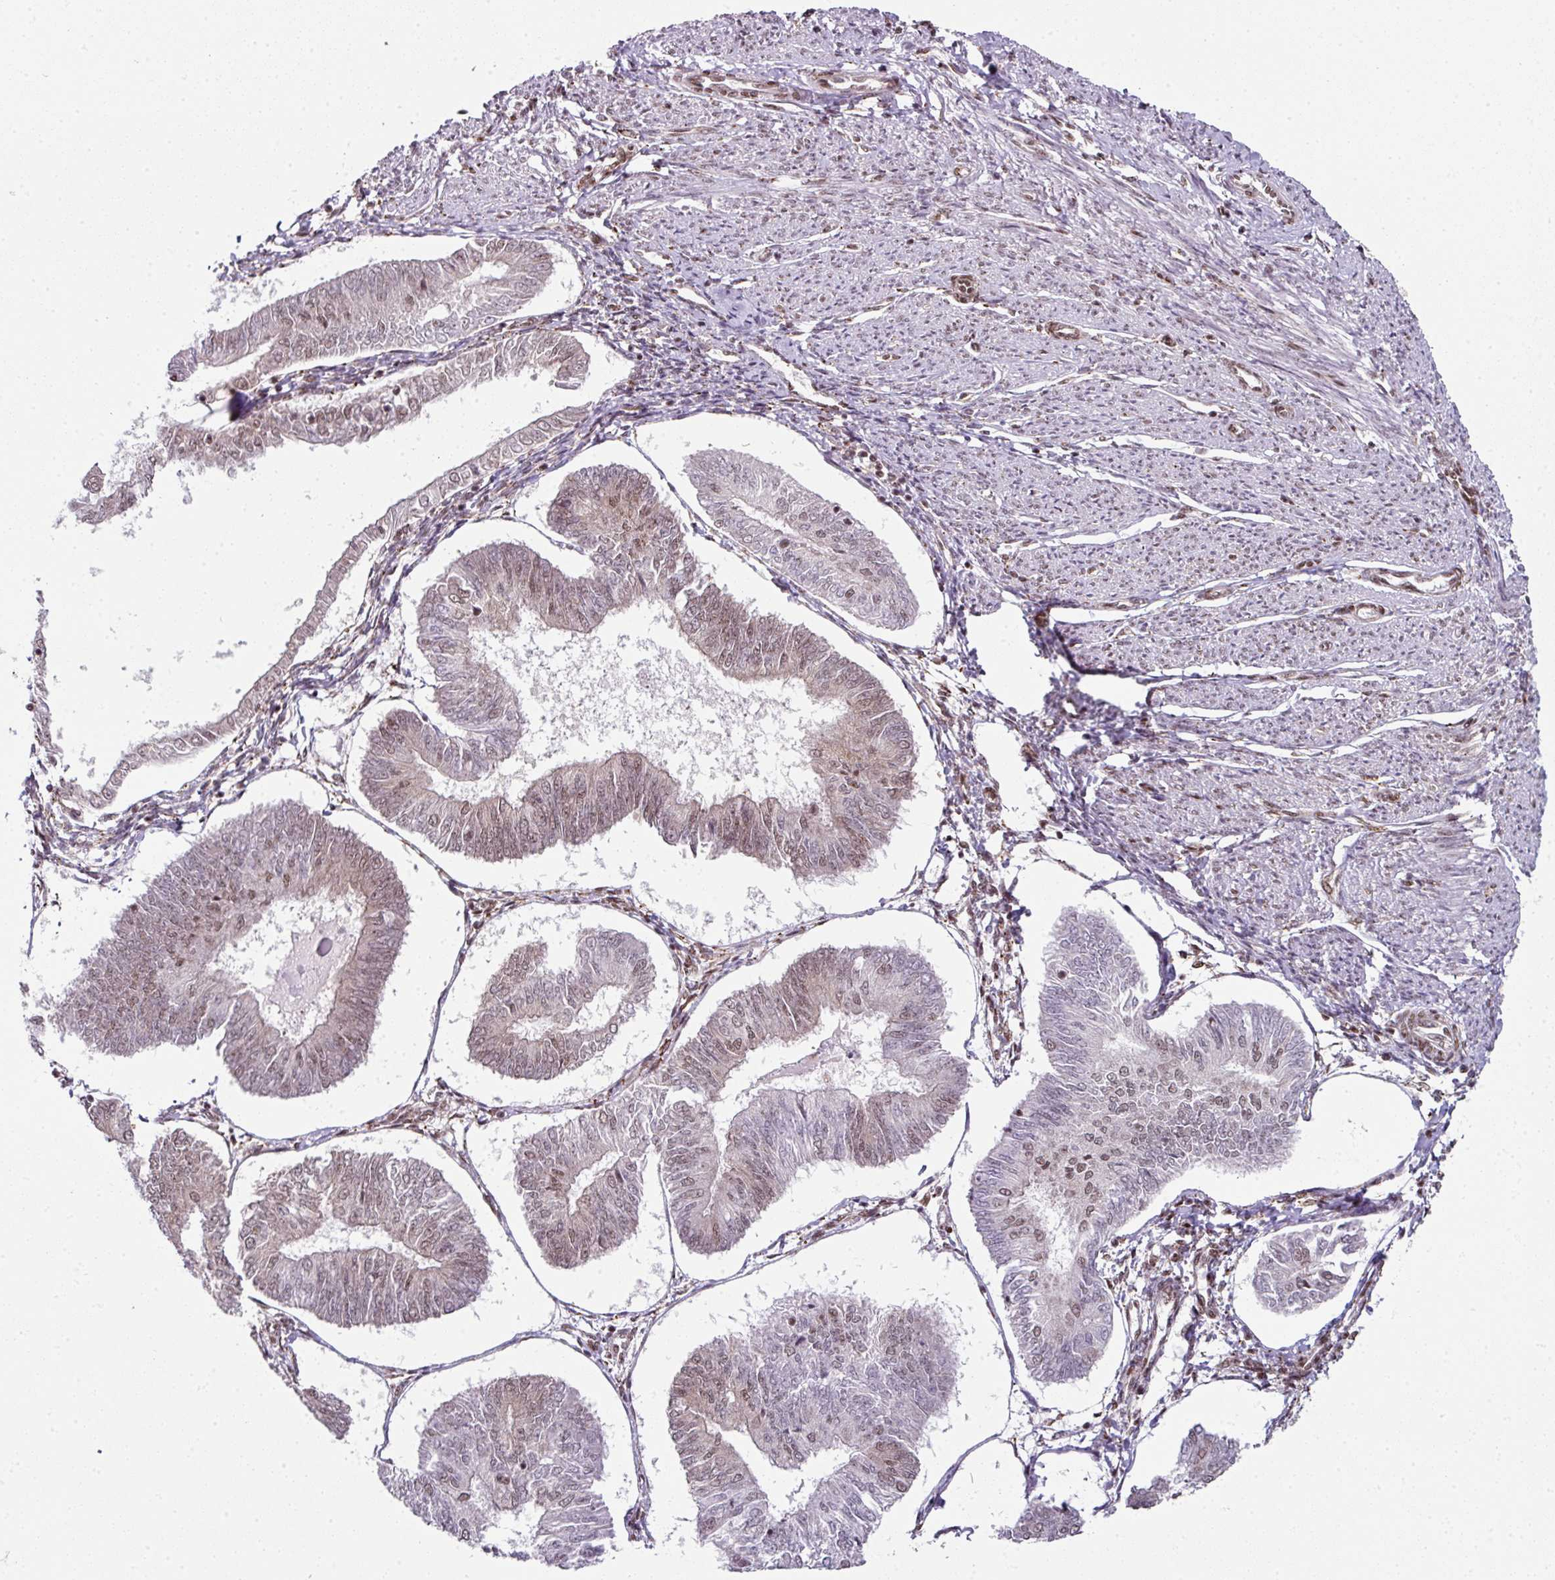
{"staining": {"intensity": "moderate", "quantity": "25%-75%", "location": "nuclear"}, "tissue": "endometrial cancer", "cell_type": "Tumor cells", "image_type": "cancer", "snomed": [{"axis": "morphology", "description": "Adenocarcinoma, NOS"}, {"axis": "topography", "description": "Endometrium"}], "caption": "Immunohistochemistry (DAB) staining of human endometrial cancer displays moderate nuclear protein positivity in about 25%-75% of tumor cells.", "gene": "NFYA", "patient": {"sex": "female", "age": 58}}